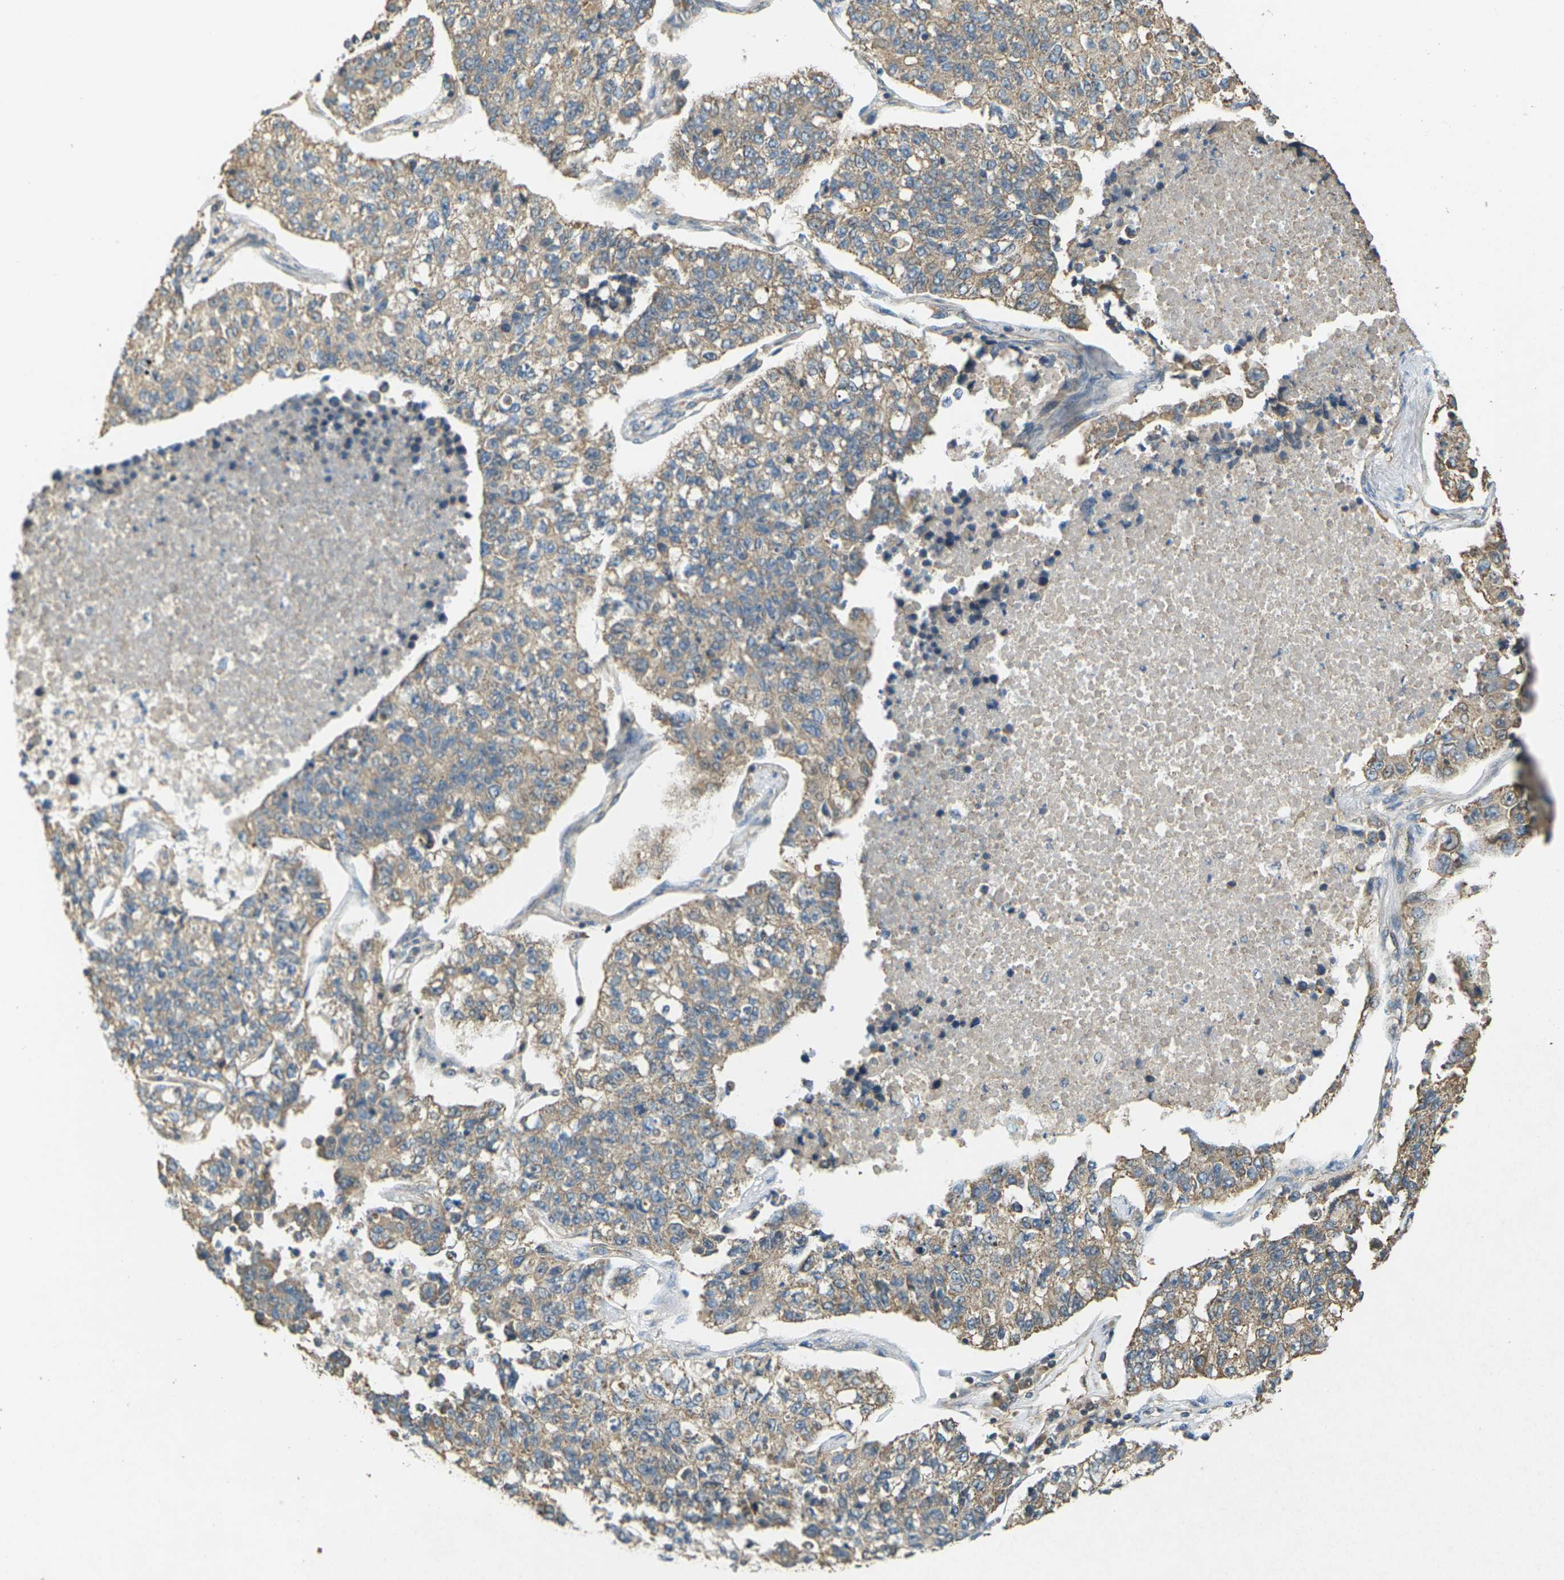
{"staining": {"intensity": "moderate", "quantity": ">75%", "location": "cytoplasmic/membranous"}, "tissue": "lung cancer", "cell_type": "Tumor cells", "image_type": "cancer", "snomed": [{"axis": "morphology", "description": "Adenocarcinoma, NOS"}, {"axis": "topography", "description": "Lung"}], "caption": "Moderate cytoplasmic/membranous protein staining is identified in about >75% of tumor cells in lung cancer.", "gene": "KSR1", "patient": {"sex": "male", "age": 49}}